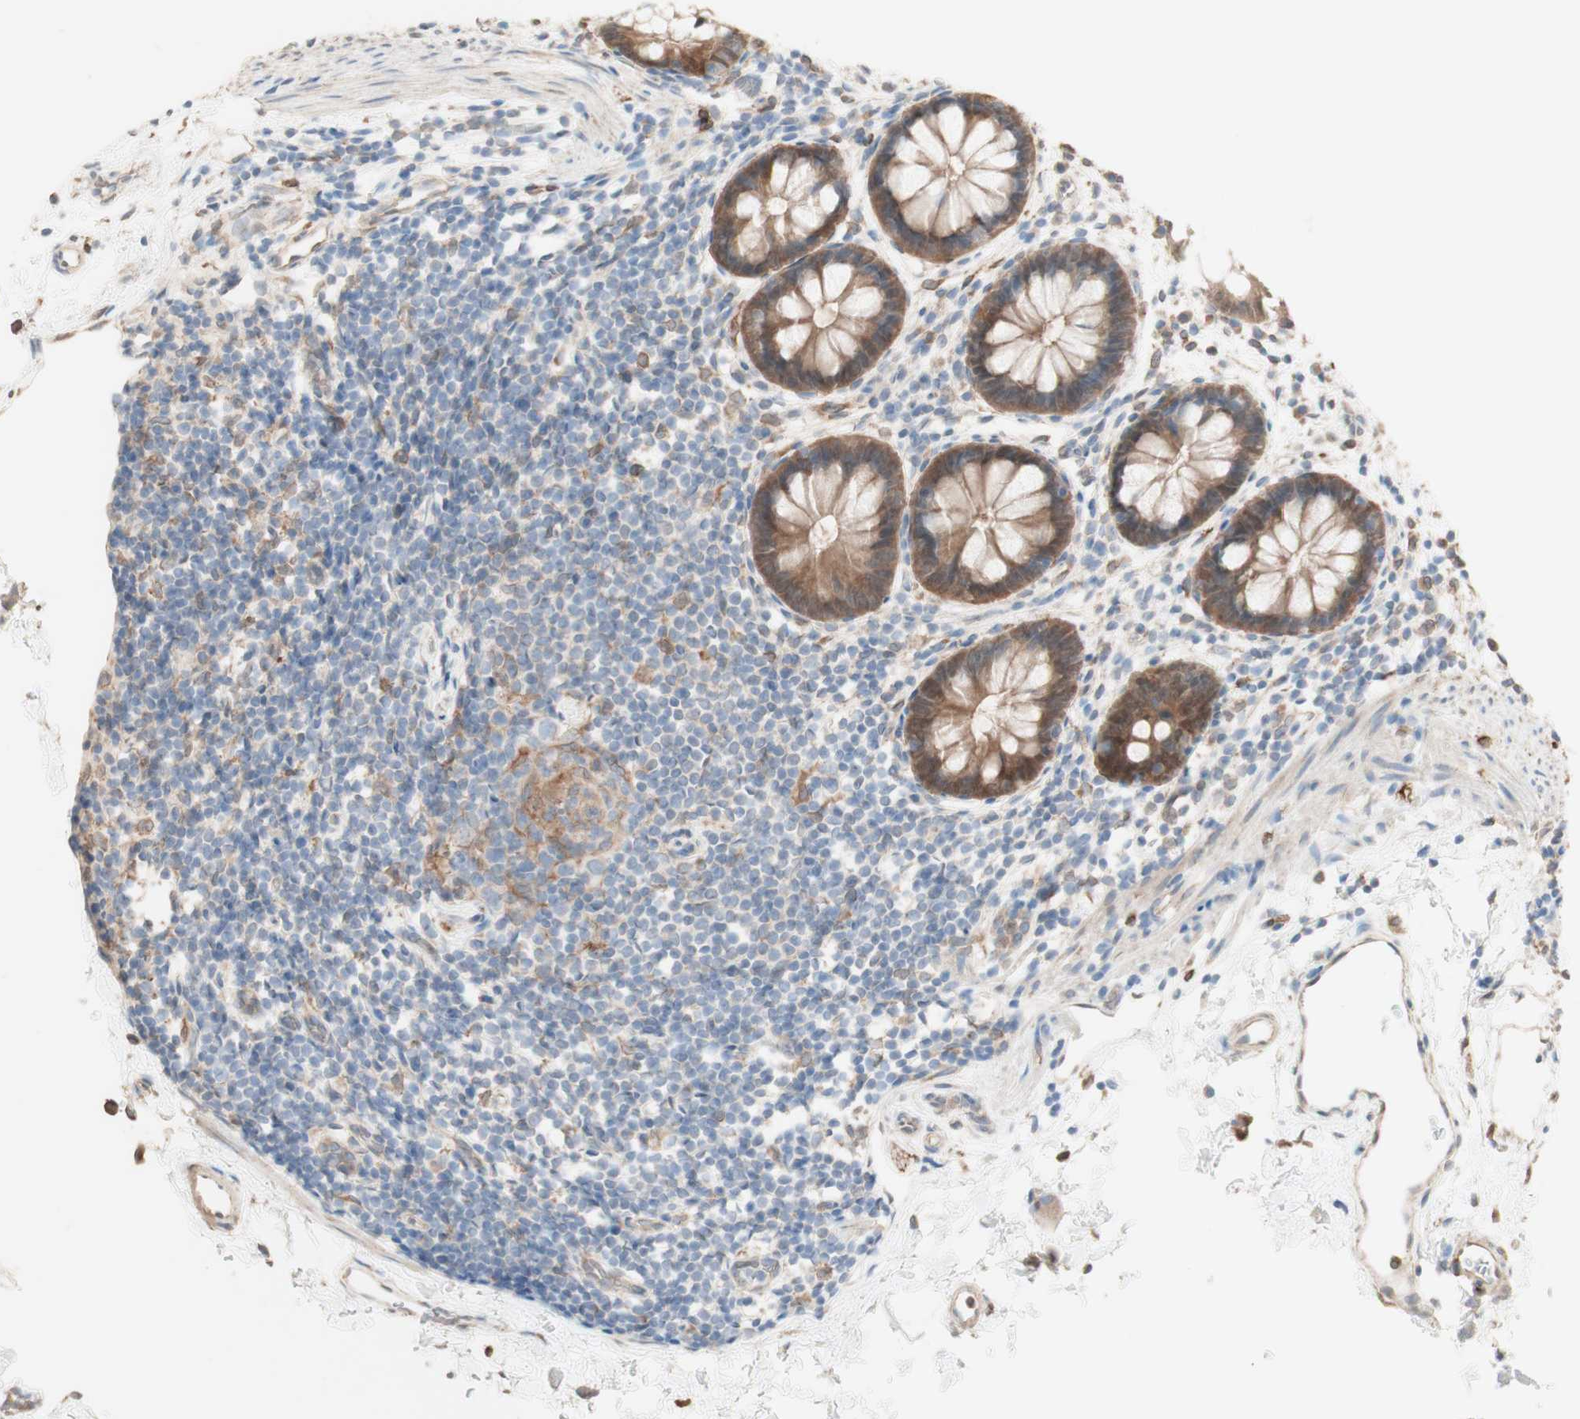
{"staining": {"intensity": "moderate", "quantity": ">75%", "location": "cytoplasmic/membranous"}, "tissue": "rectum", "cell_type": "Glandular cells", "image_type": "normal", "snomed": [{"axis": "morphology", "description": "Normal tissue, NOS"}, {"axis": "topography", "description": "Rectum"}], "caption": "Protein expression by immunohistochemistry (IHC) exhibits moderate cytoplasmic/membranous positivity in about >75% of glandular cells in benign rectum.", "gene": "COMT", "patient": {"sex": "female", "age": 24}}